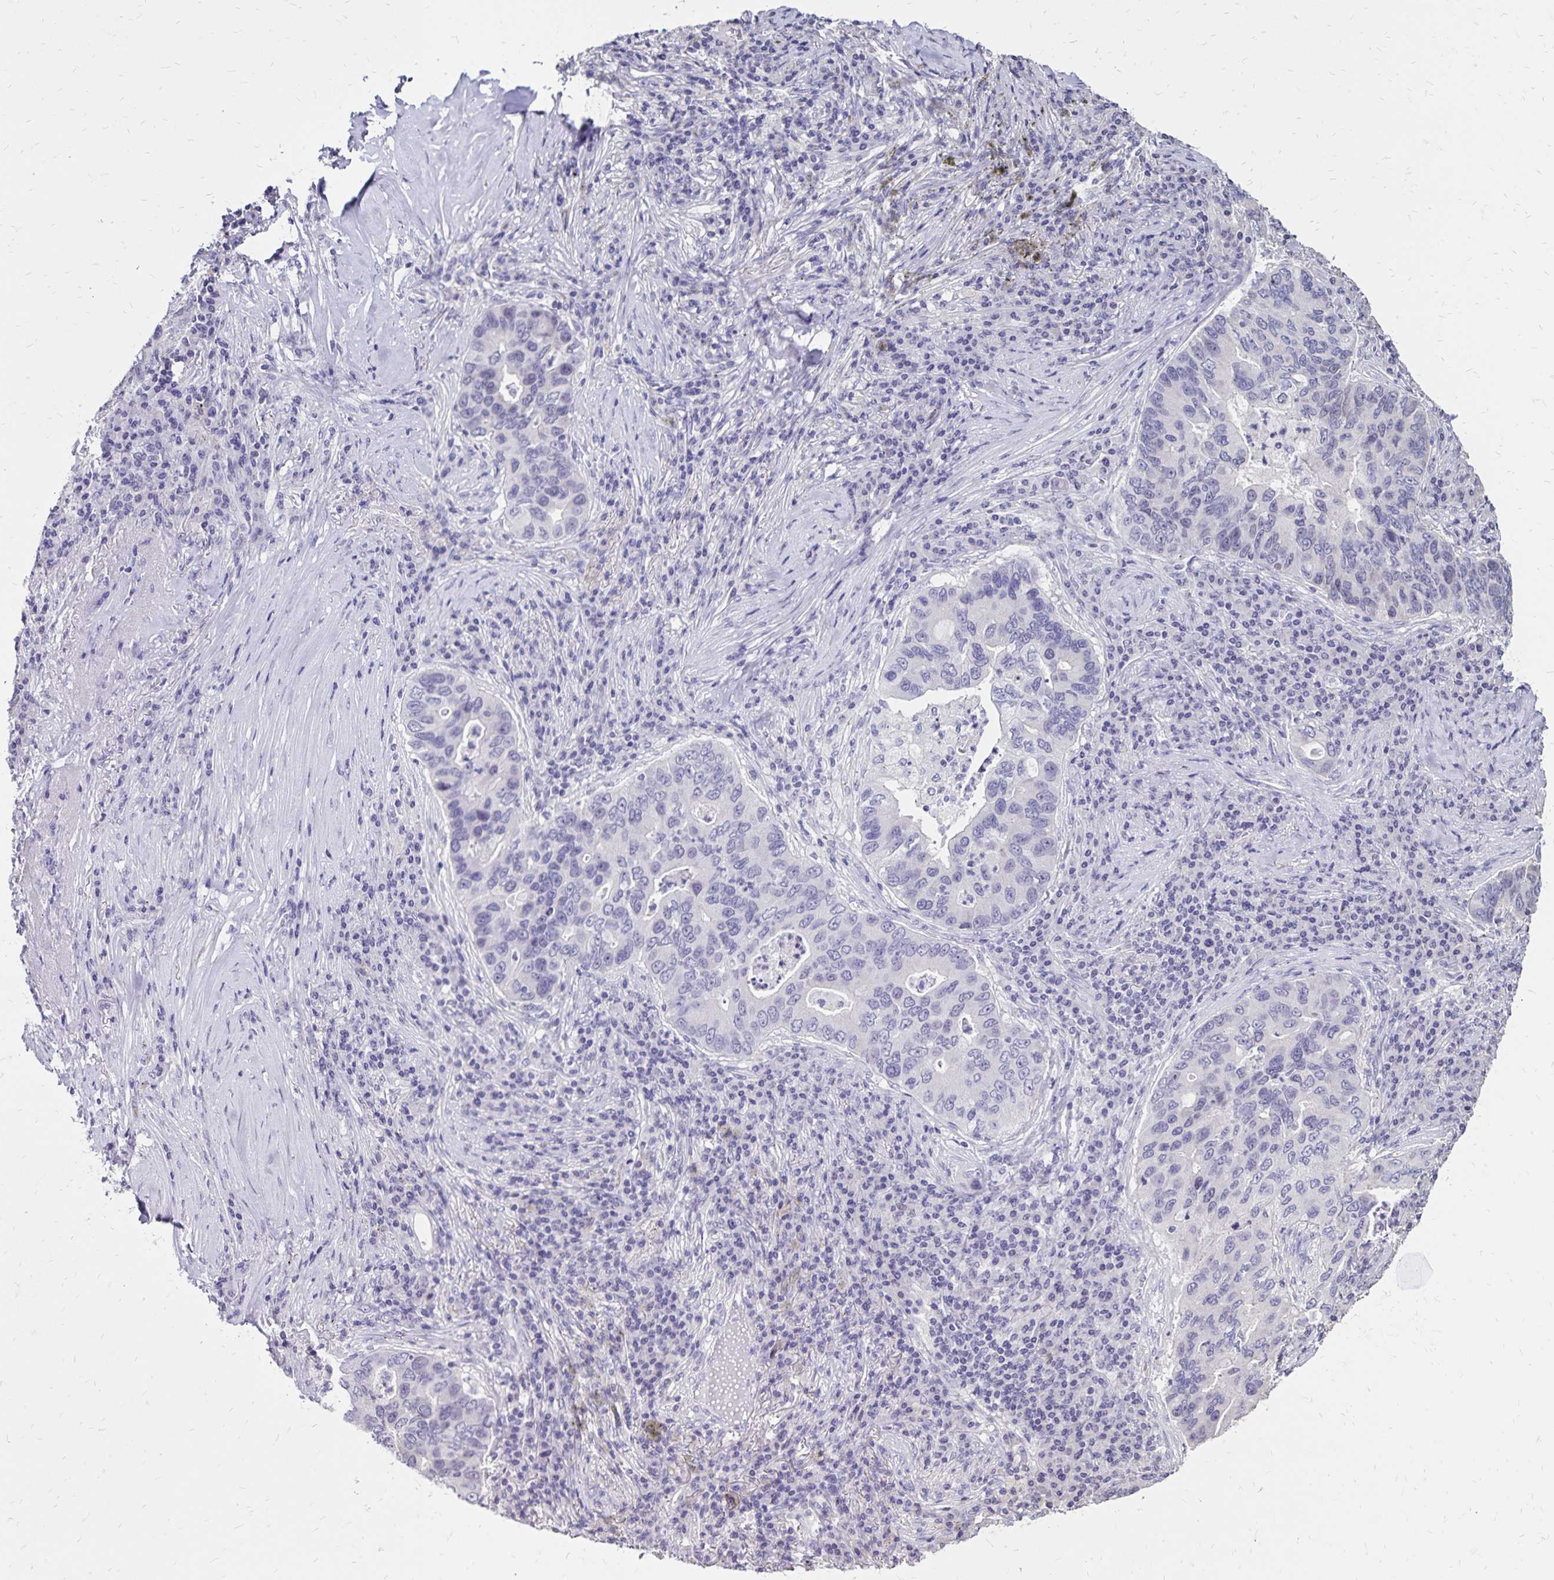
{"staining": {"intensity": "negative", "quantity": "none", "location": "none"}, "tissue": "lung cancer", "cell_type": "Tumor cells", "image_type": "cancer", "snomed": [{"axis": "morphology", "description": "Adenocarcinoma, NOS"}, {"axis": "morphology", "description": "Adenocarcinoma, metastatic, NOS"}, {"axis": "topography", "description": "Lymph node"}, {"axis": "topography", "description": "Lung"}], "caption": "Tumor cells are negative for protein expression in human lung cancer (adenocarcinoma). Nuclei are stained in blue.", "gene": "SH3GL3", "patient": {"sex": "female", "age": 54}}